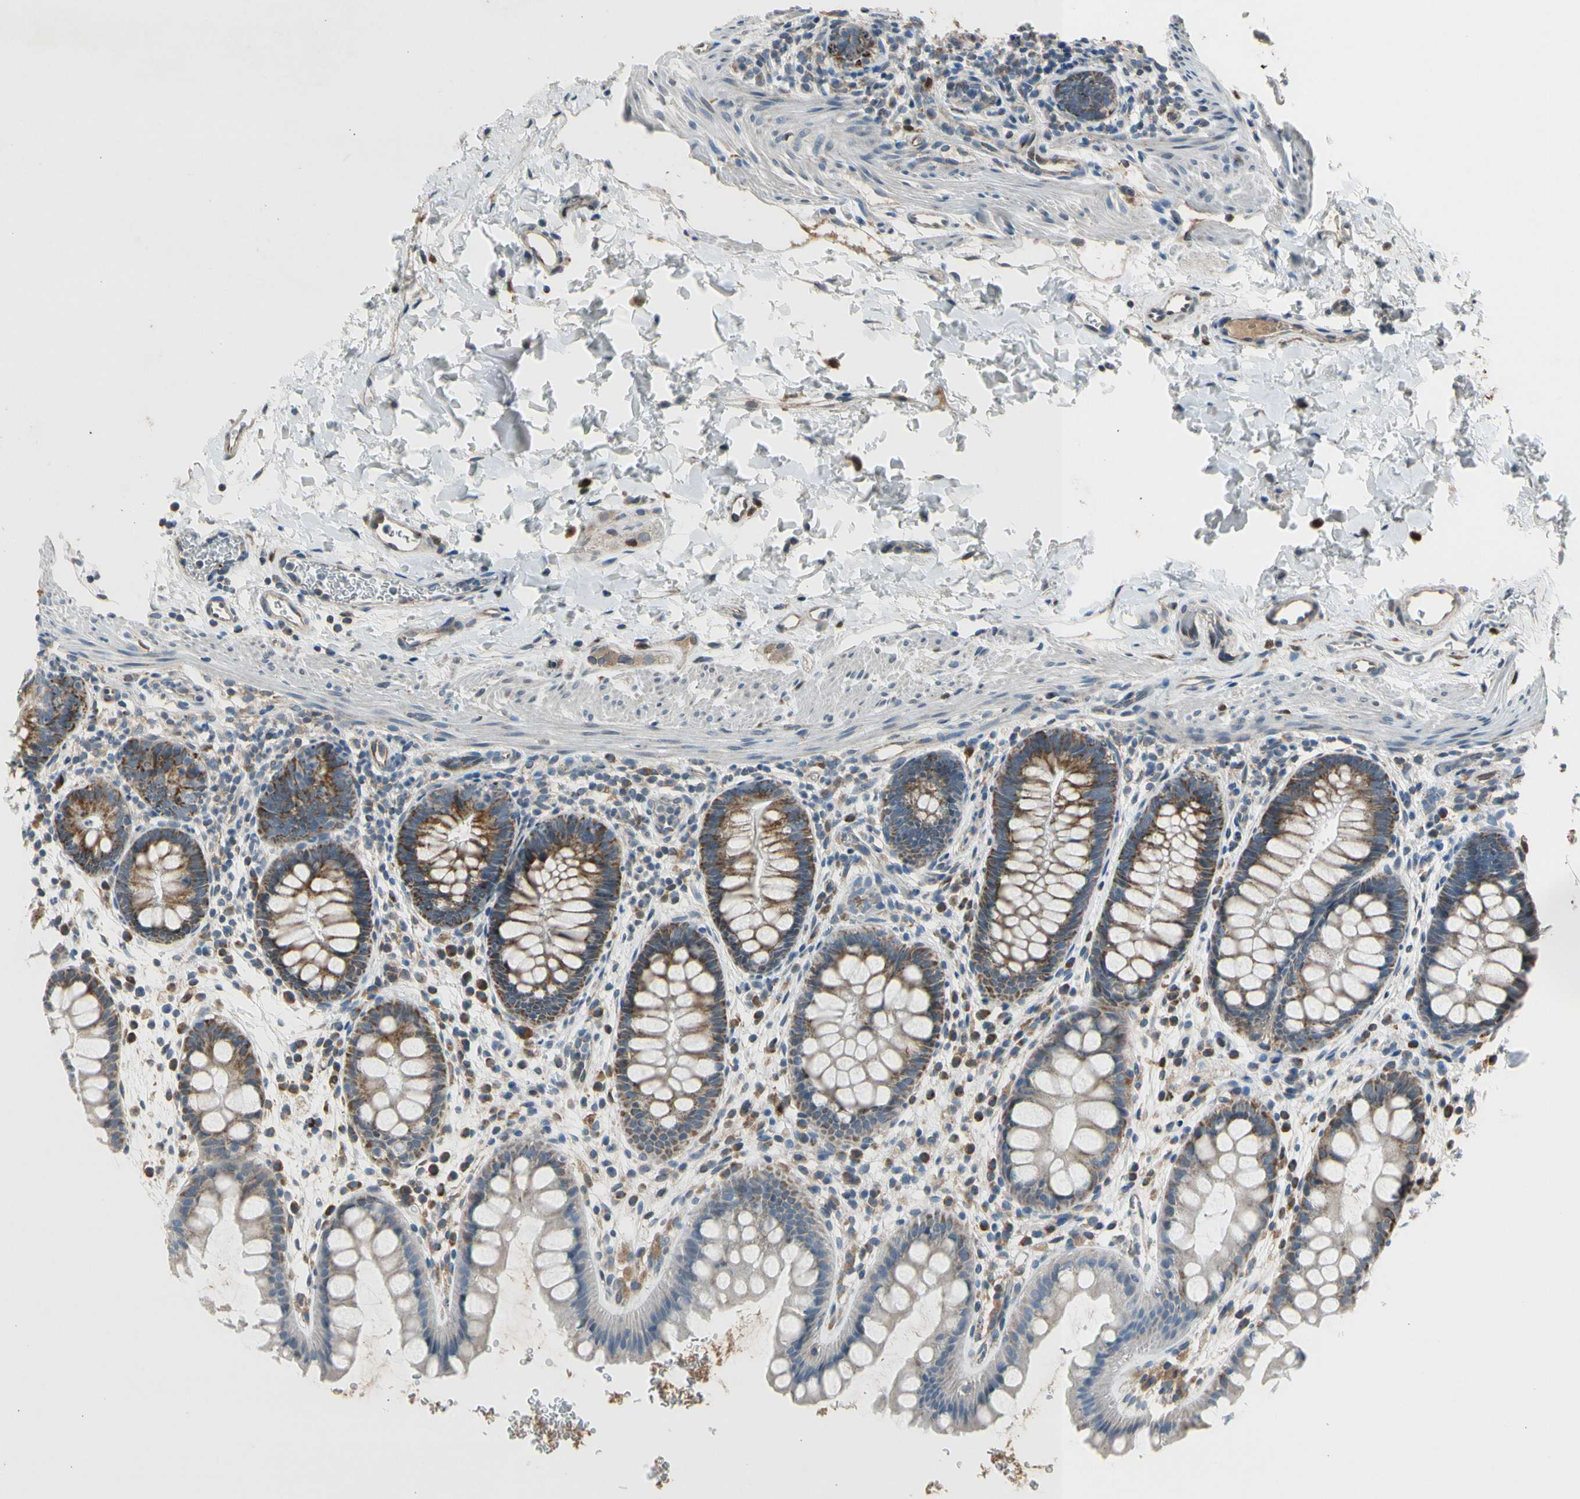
{"staining": {"intensity": "moderate", "quantity": ">75%", "location": "cytoplasmic/membranous"}, "tissue": "rectum", "cell_type": "Glandular cells", "image_type": "normal", "snomed": [{"axis": "morphology", "description": "Normal tissue, NOS"}, {"axis": "topography", "description": "Rectum"}], "caption": "Rectum stained with a brown dye demonstrates moderate cytoplasmic/membranous positive positivity in about >75% of glandular cells.", "gene": "NPHP3", "patient": {"sex": "female", "age": 24}}